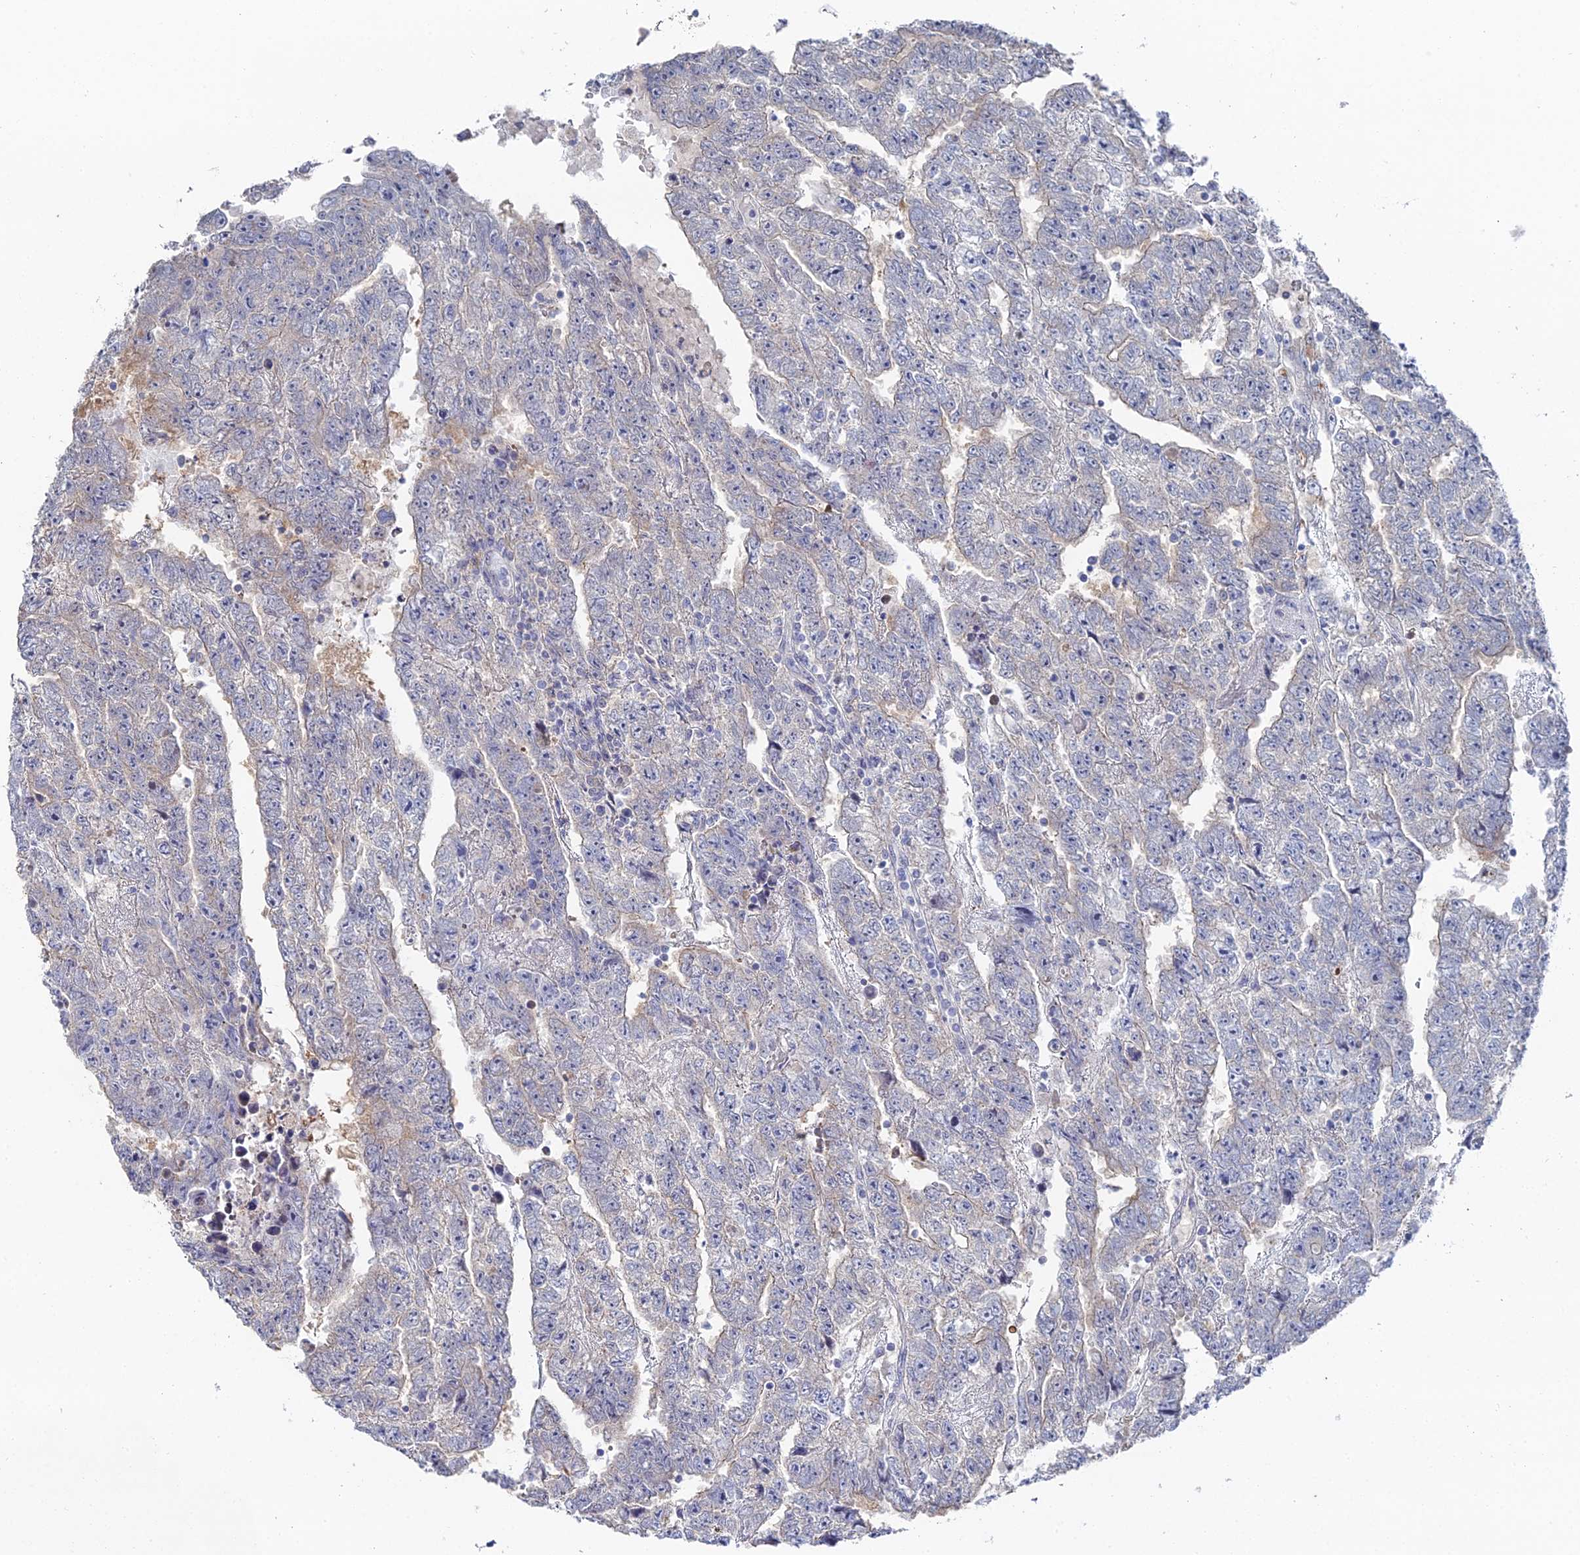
{"staining": {"intensity": "negative", "quantity": "none", "location": "none"}, "tissue": "testis cancer", "cell_type": "Tumor cells", "image_type": "cancer", "snomed": [{"axis": "morphology", "description": "Carcinoma, Embryonal, NOS"}, {"axis": "topography", "description": "Testis"}], "caption": "Immunohistochemical staining of human embryonal carcinoma (testis) reveals no significant positivity in tumor cells.", "gene": "THAP4", "patient": {"sex": "male", "age": 25}}